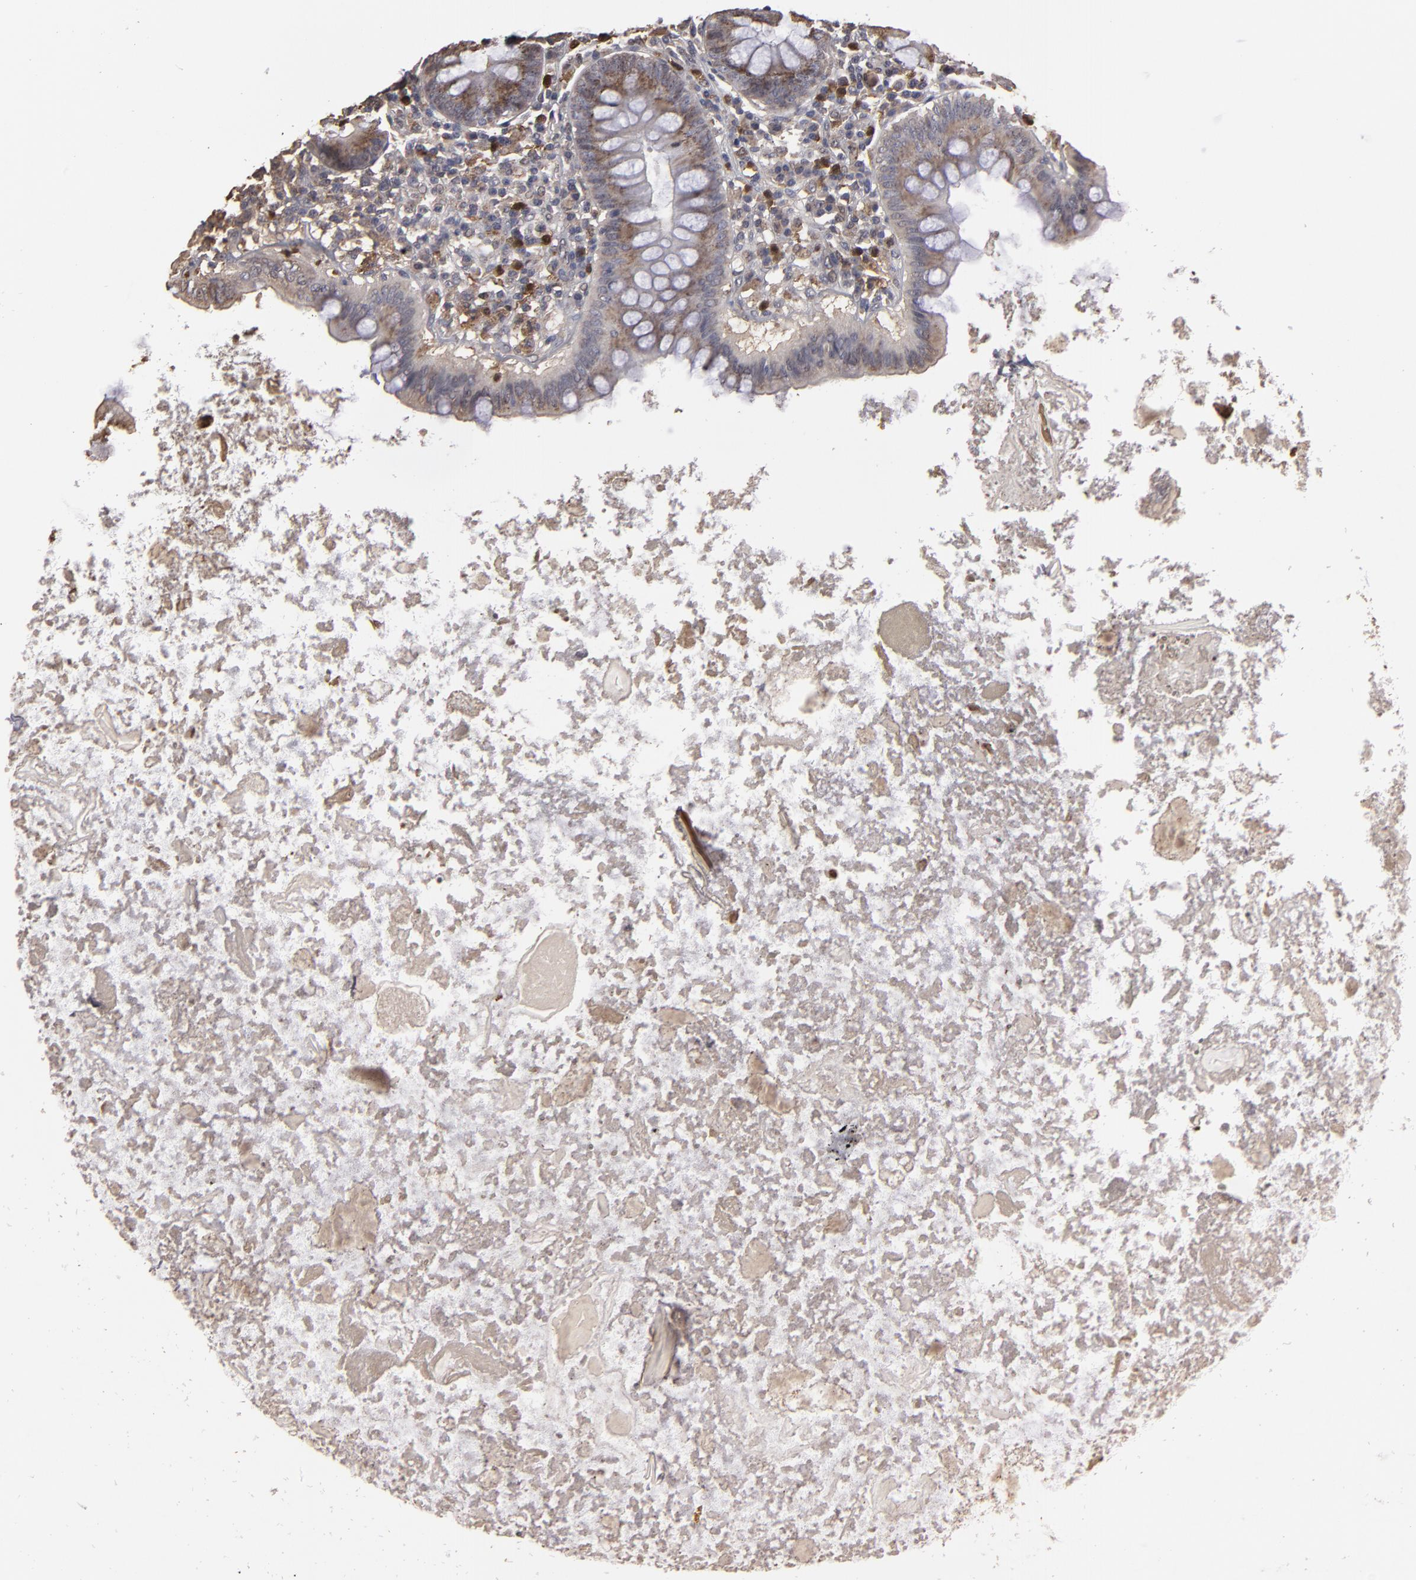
{"staining": {"intensity": "moderate", "quantity": ">75%", "location": "cytoplasmic/membranous"}, "tissue": "appendix", "cell_type": "Glandular cells", "image_type": "normal", "snomed": [{"axis": "morphology", "description": "Normal tissue, NOS"}, {"axis": "topography", "description": "Appendix"}], "caption": "The photomicrograph exhibits staining of benign appendix, revealing moderate cytoplasmic/membranous protein staining (brown color) within glandular cells.", "gene": "RO60", "patient": {"sex": "female", "age": 82}}